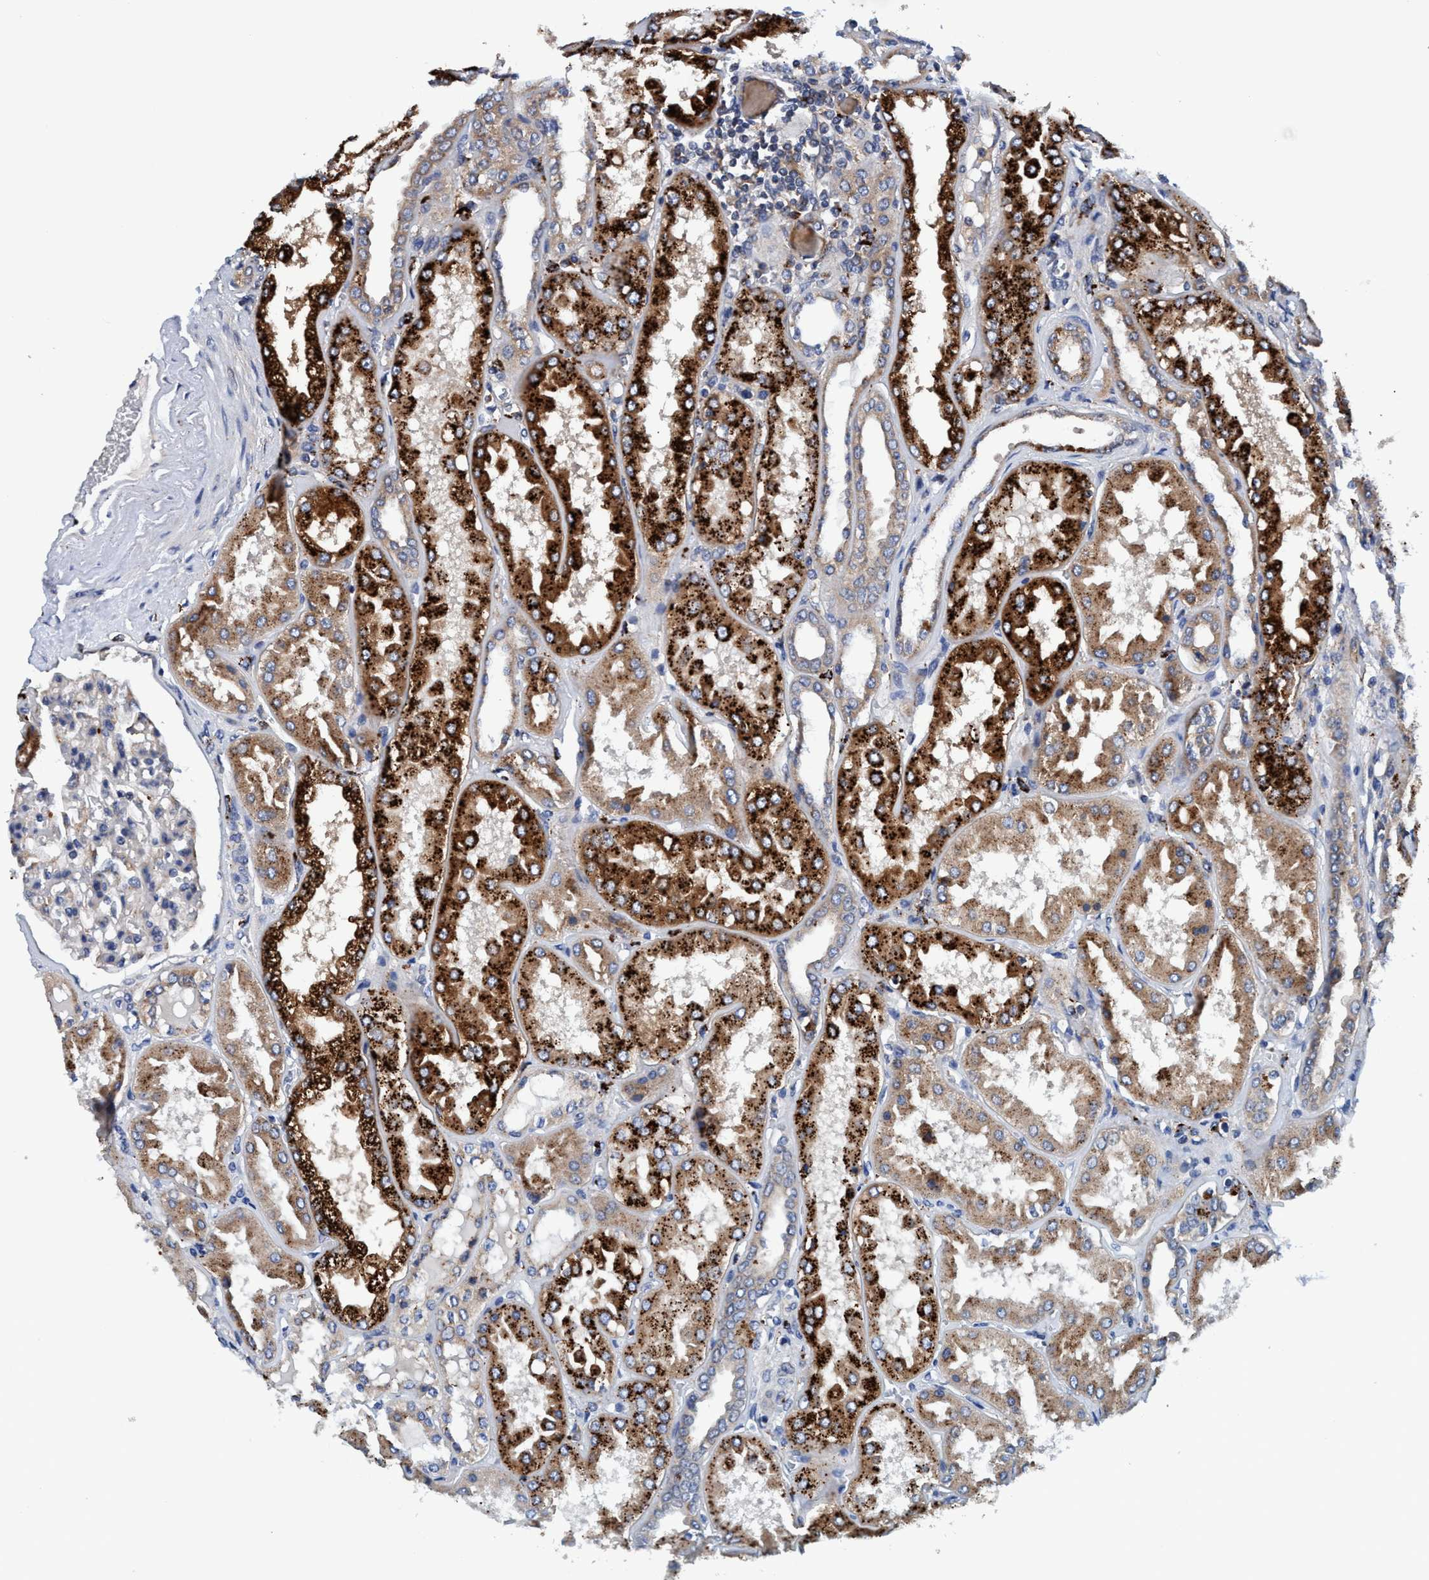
{"staining": {"intensity": "weak", "quantity": "<25%", "location": "cytoplasmic/membranous"}, "tissue": "kidney", "cell_type": "Cells in glomeruli", "image_type": "normal", "snomed": [{"axis": "morphology", "description": "Normal tissue, NOS"}, {"axis": "topography", "description": "Kidney"}], "caption": "The image shows no significant expression in cells in glomeruli of kidney.", "gene": "ENDOG", "patient": {"sex": "female", "age": 56}}